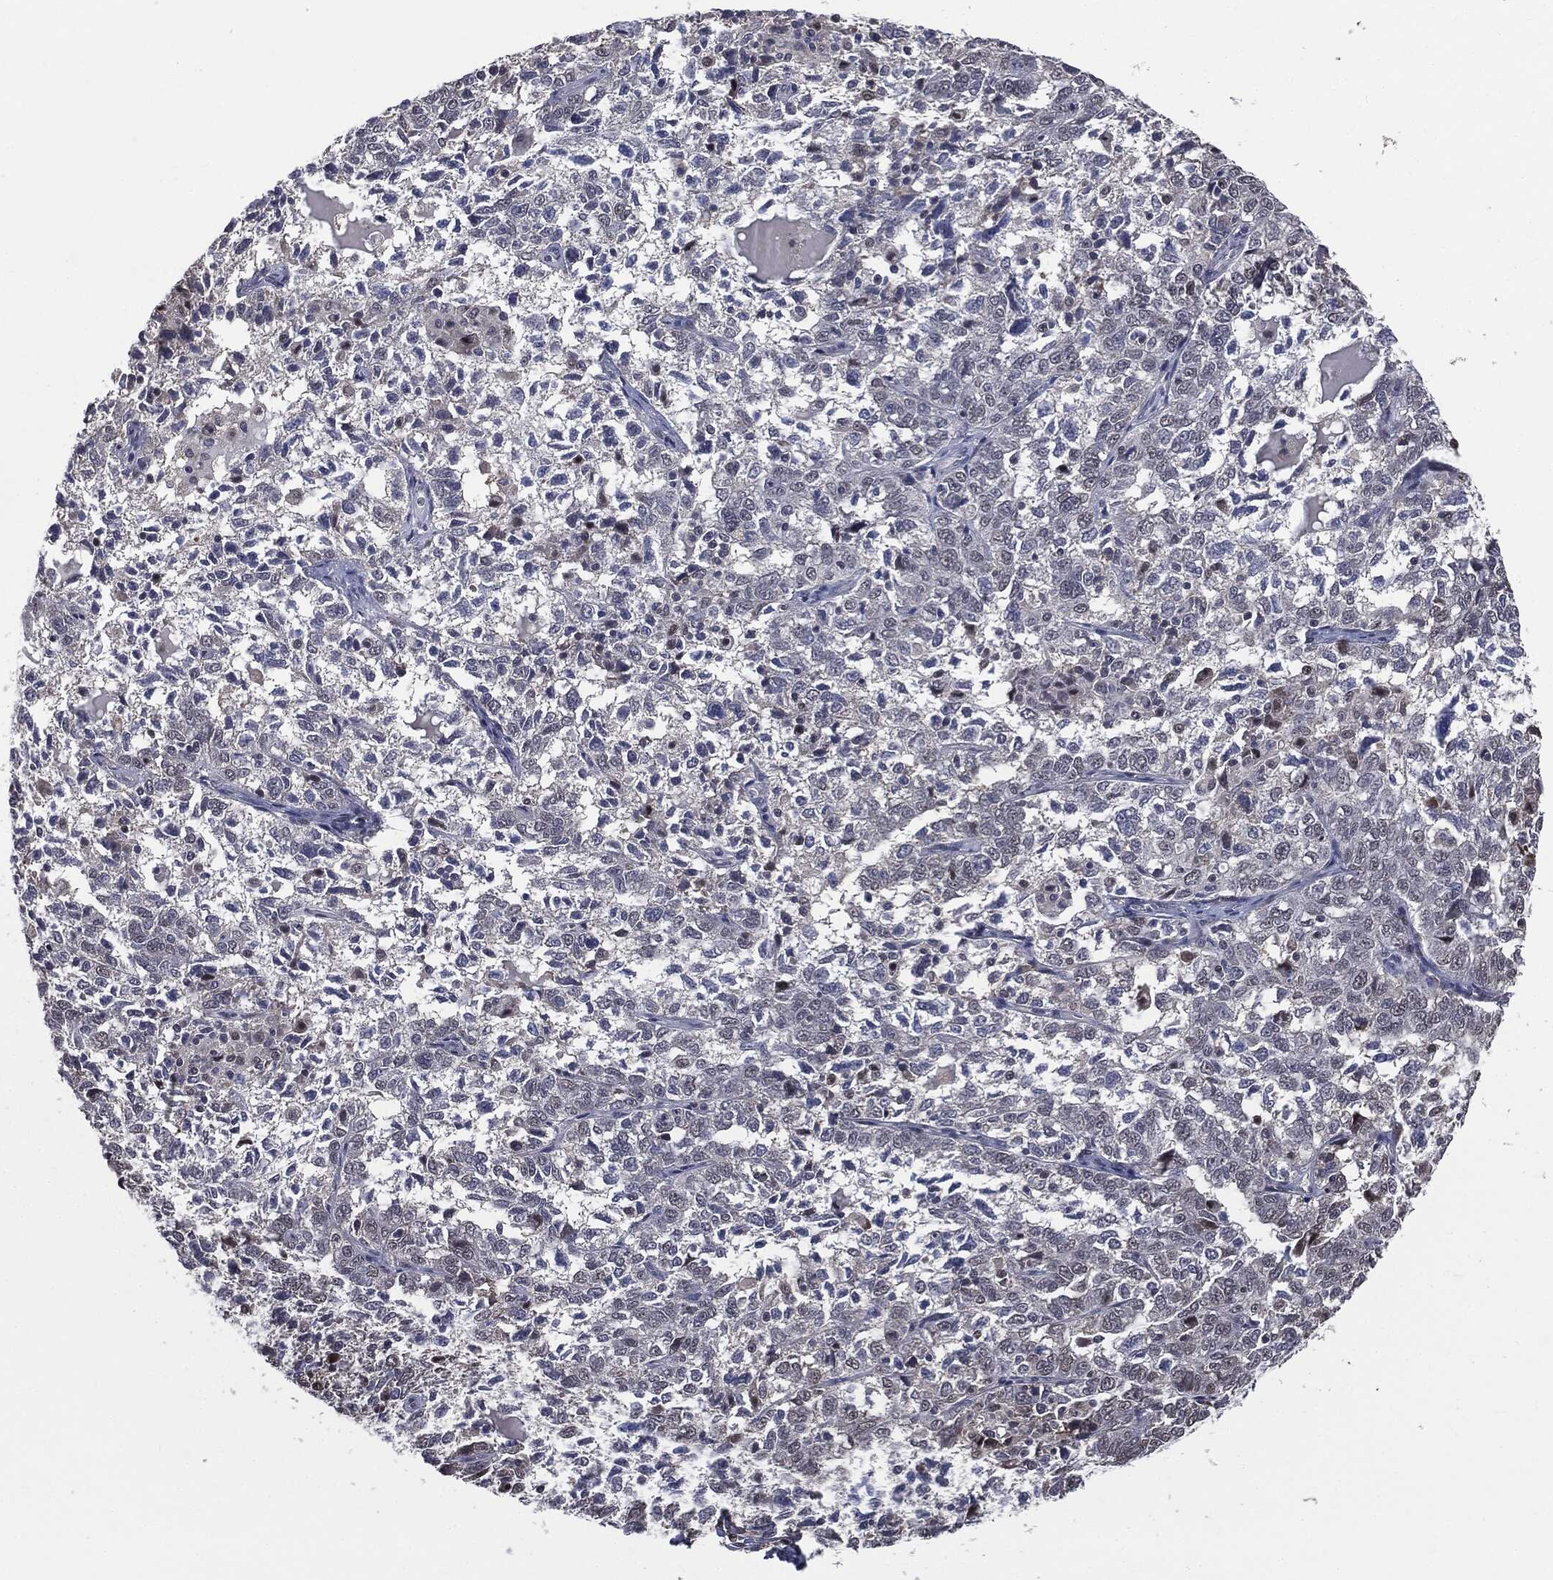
{"staining": {"intensity": "negative", "quantity": "none", "location": "none"}, "tissue": "ovarian cancer", "cell_type": "Tumor cells", "image_type": "cancer", "snomed": [{"axis": "morphology", "description": "Cystadenocarcinoma, serous, NOS"}, {"axis": "topography", "description": "Ovary"}], "caption": "Ovarian serous cystadenocarcinoma was stained to show a protein in brown. There is no significant expression in tumor cells. (DAB (3,3'-diaminobenzidine) IHC, high magnification).", "gene": "SHLD2", "patient": {"sex": "female", "age": 71}}